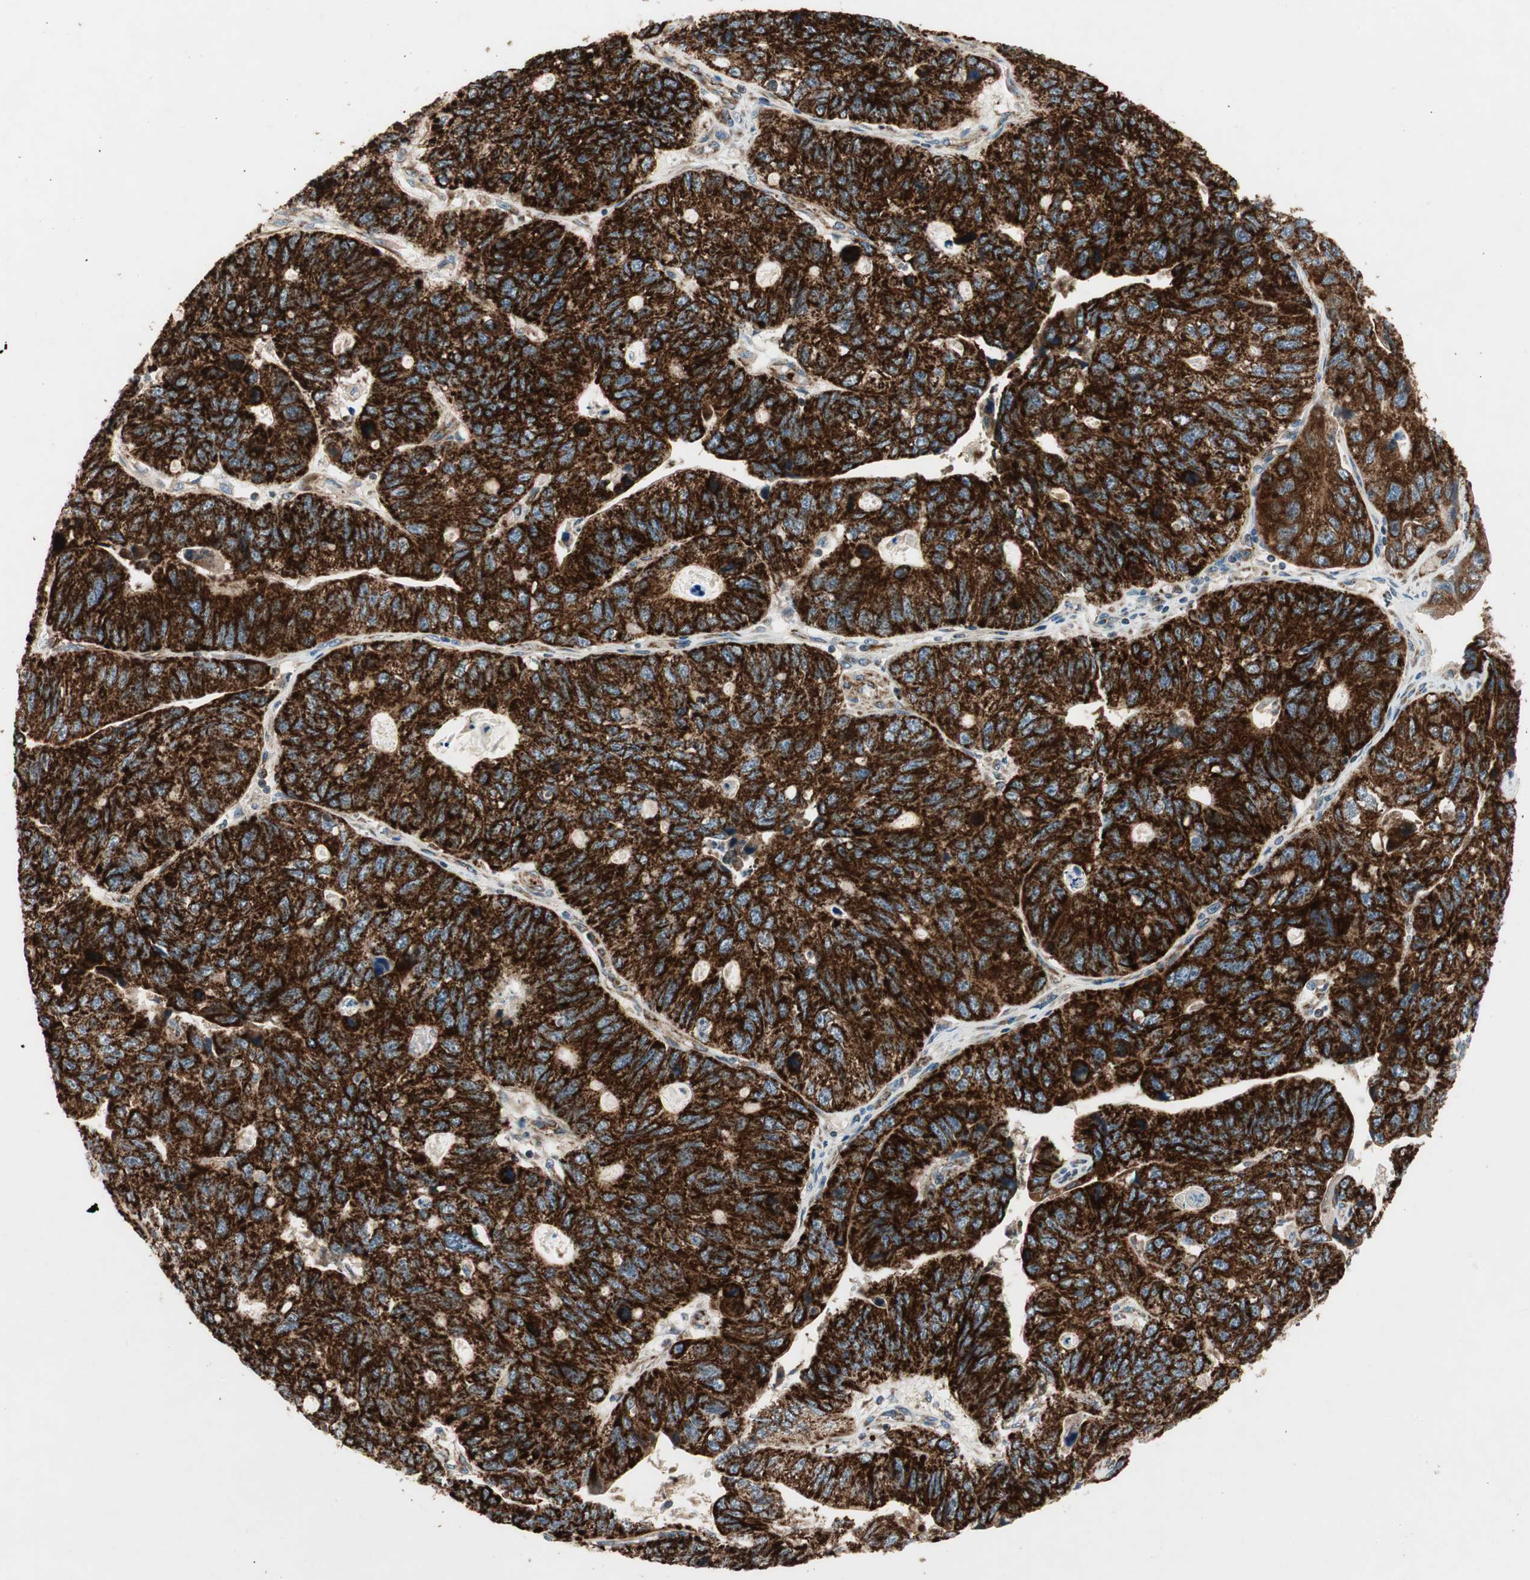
{"staining": {"intensity": "strong", "quantity": ">75%", "location": "cytoplasmic/membranous"}, "tissue": "stomach cancer", "cell_type": "Tumor cells", "image_type": "cancer", "snomed": [{"axis": "morphology", "description": "Adenocarcinoma, NOS"}, {"axis": "topography", "description": "Stomach"}], "caption": "The image demonstrates immunohistochemical staining of stomach cancer. There is strong cytoplasmic/membranous staining is appreciated in approximately >75% of tumor cells. The protein of interest is stained brown, and the nuclei are stained in blue (DAB (3,3'-diaminobenzidine) IHC with brightfield microscopy, high magnification).", "gene": "AKAP1", "patient": {"sex": "male", "age": 59}}